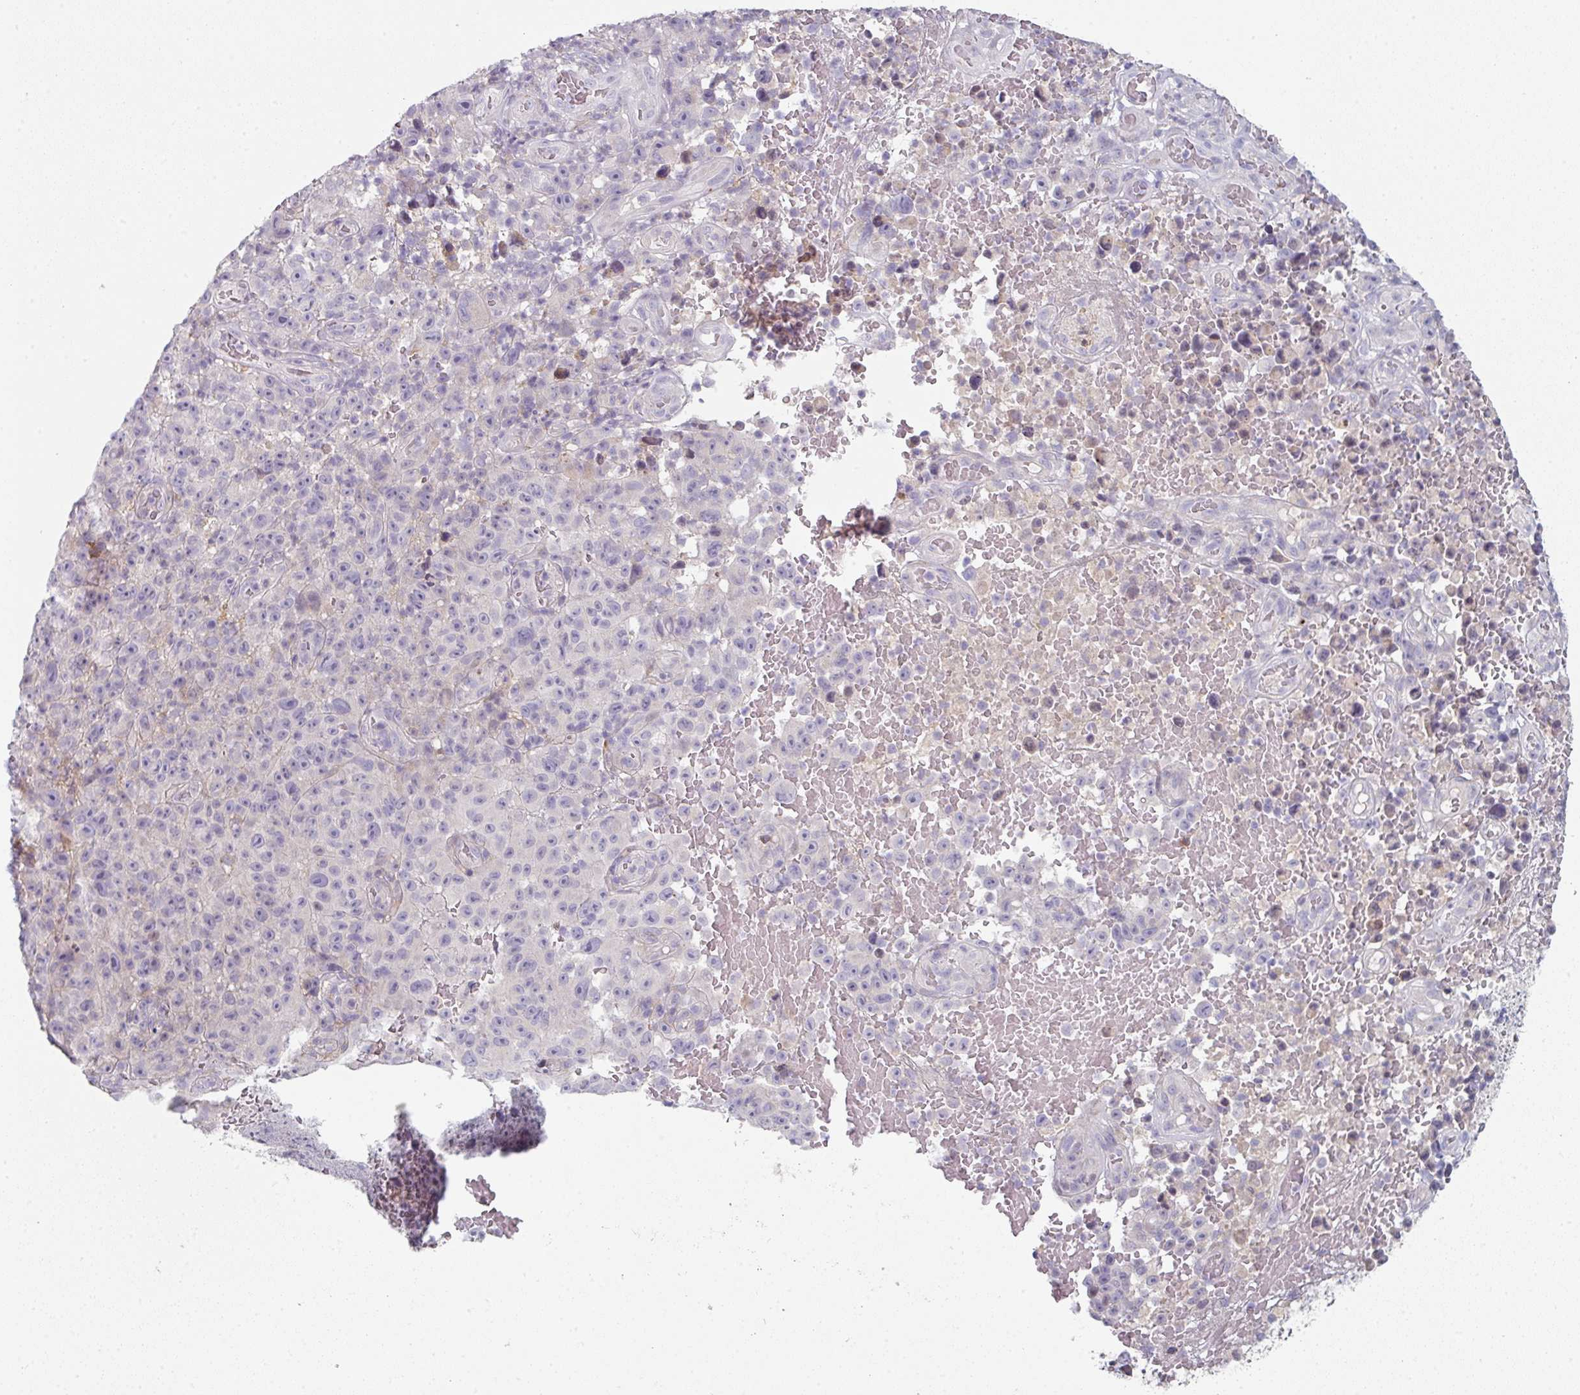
{"staining": {"intensity": "negative", "quantity": "none", "location": "none"}, "tissue": "melanoma", "cell_type": "Tumor cells", "image_type": "cancer", "snomed": [{"axis": "morphology", "description": "Malignant melanoma, NOS"}, {"axis": "topography", "description": "Skin"}], "caption": "Immunohistochemical staining of human melanoma exhibits no significant staining in tumor cells.", "gene": "WSB2", "patient": {"sex": "female", "age": 82}}